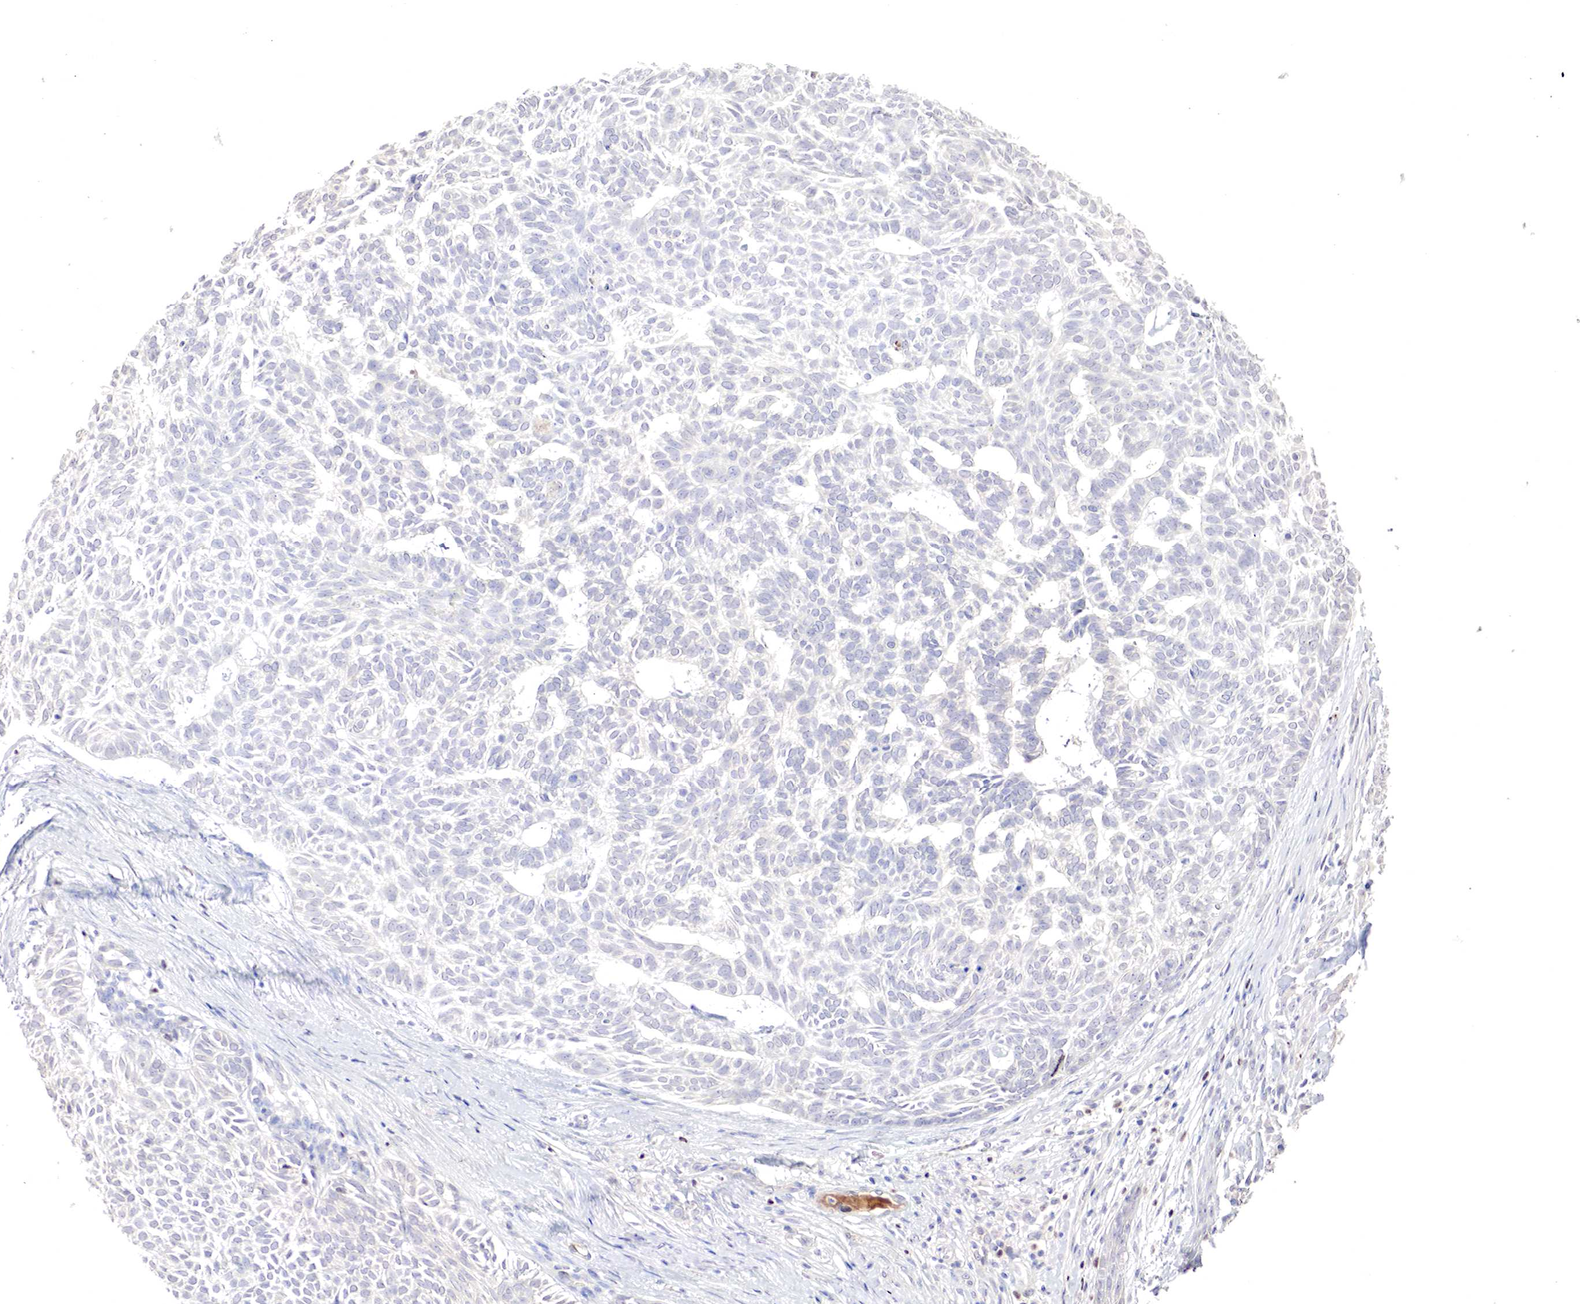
{"staining": {"intensity": "negative", "quantity": "none", "location": "none"}, "tissue": "skin cancer", "cell_type": "Tumor cells", "image_type": "cancer", "snomed": [{"axis": "morphology", "description": "Basal cell carcinoma"}, {"axis": "topography", "description": "Skin"}], "caption": "A histopathology image of human skin cancer (basal cell carcinoma) is negative for staining in tumor cells.", "gene": "GATA1", "patient": {"sex": "male", "age": 75}}